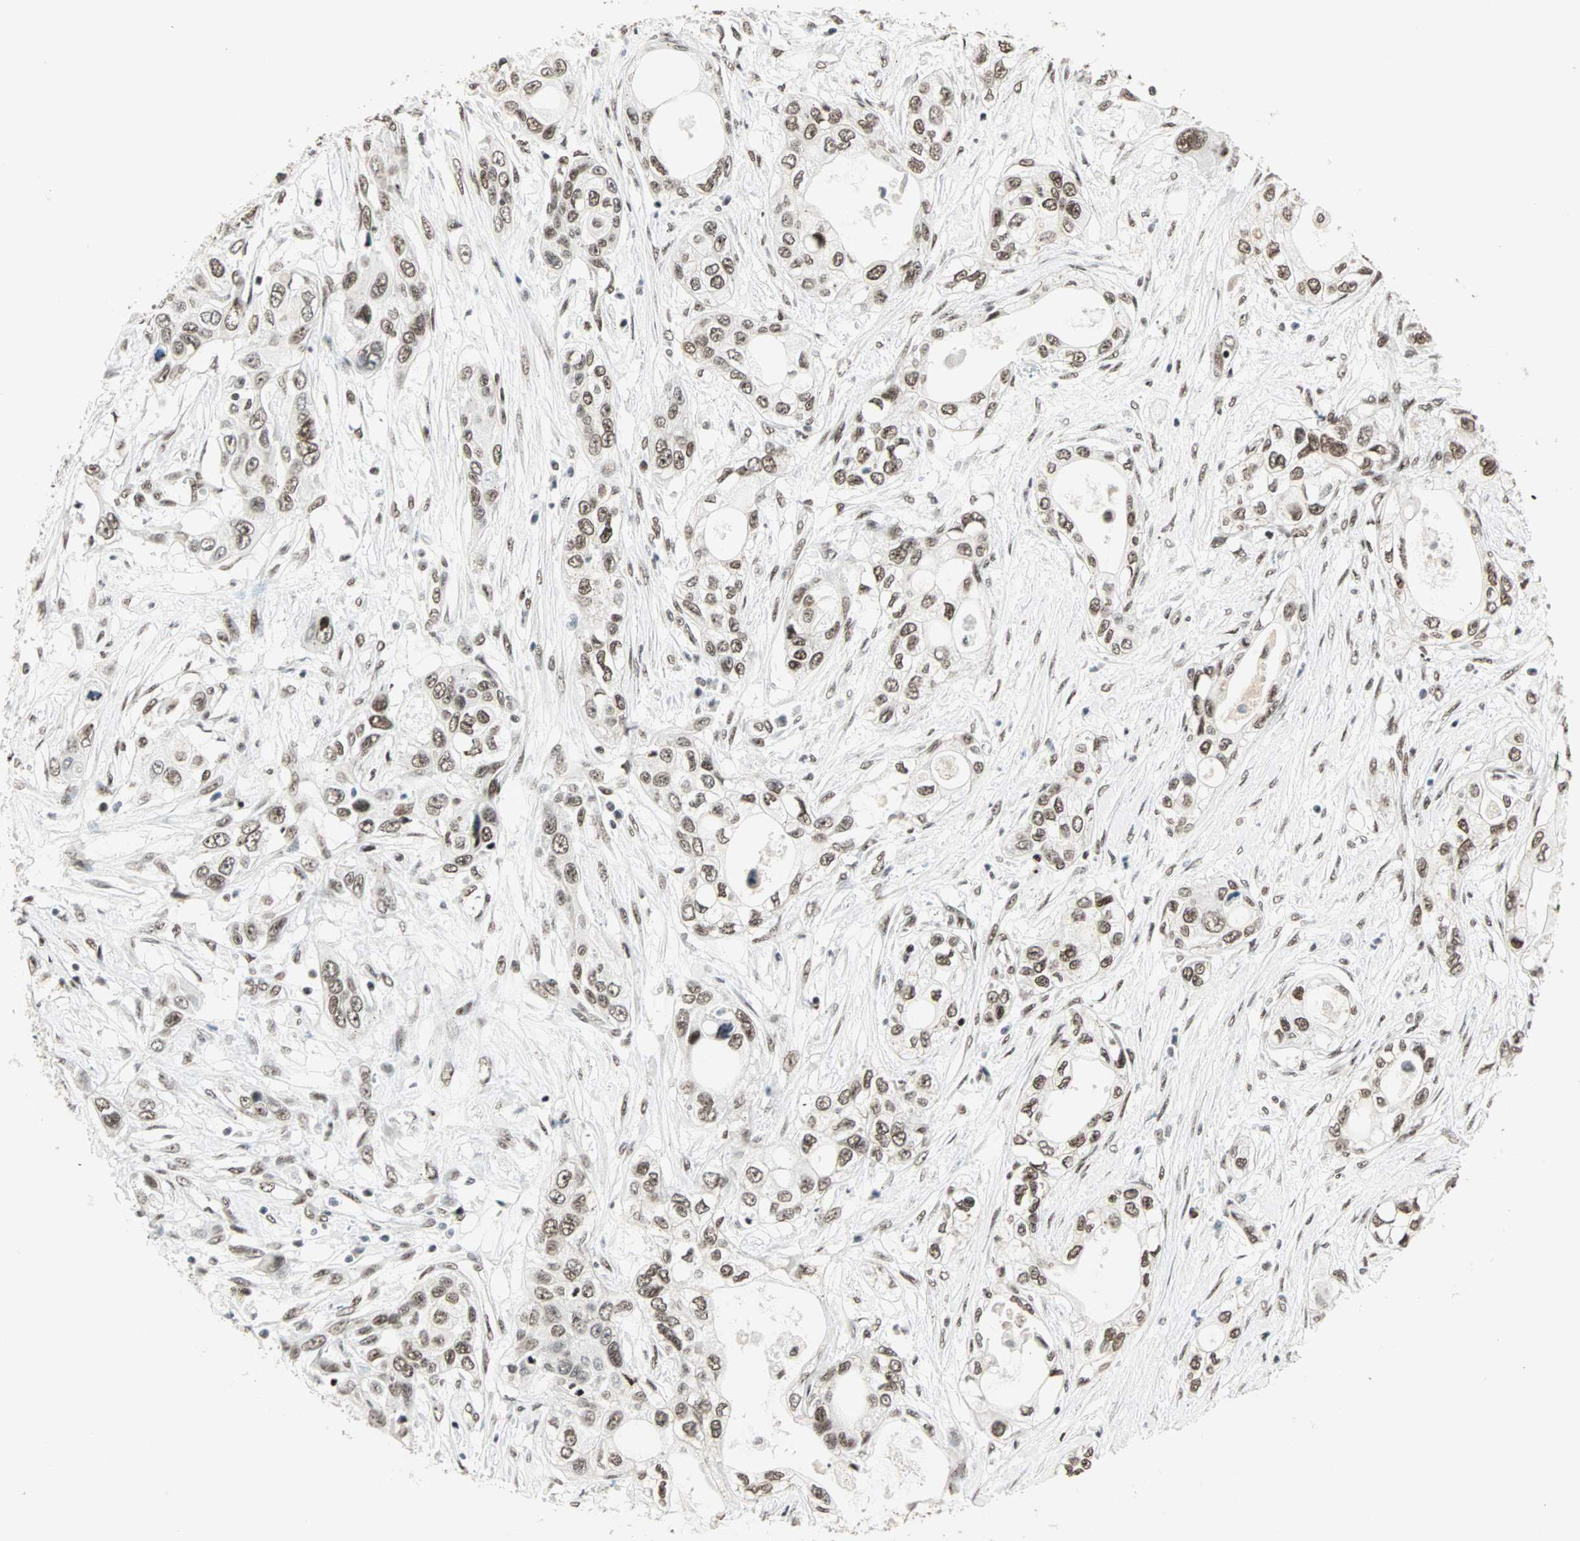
{"staining": {"intensity": "moderate", "quantity": ">75%", "location": "nuclear"}, "tissue": "pancreatic cancer", "cell_type": "Tumor cells", "image_type": "cancer", "snomed": [{"axis": "morphology", "description": "Adenocarcinoma, NOS"}, {"axis": "topography", "description": "Pancreas"}], "caption": "Protein staining exhibits moderate nuclear expression in about >75% of tumor cells in pancreatic cancer (adenocarcinoma).", "gene": "BLM", "patient": {"sex": "female", "age": 70}}